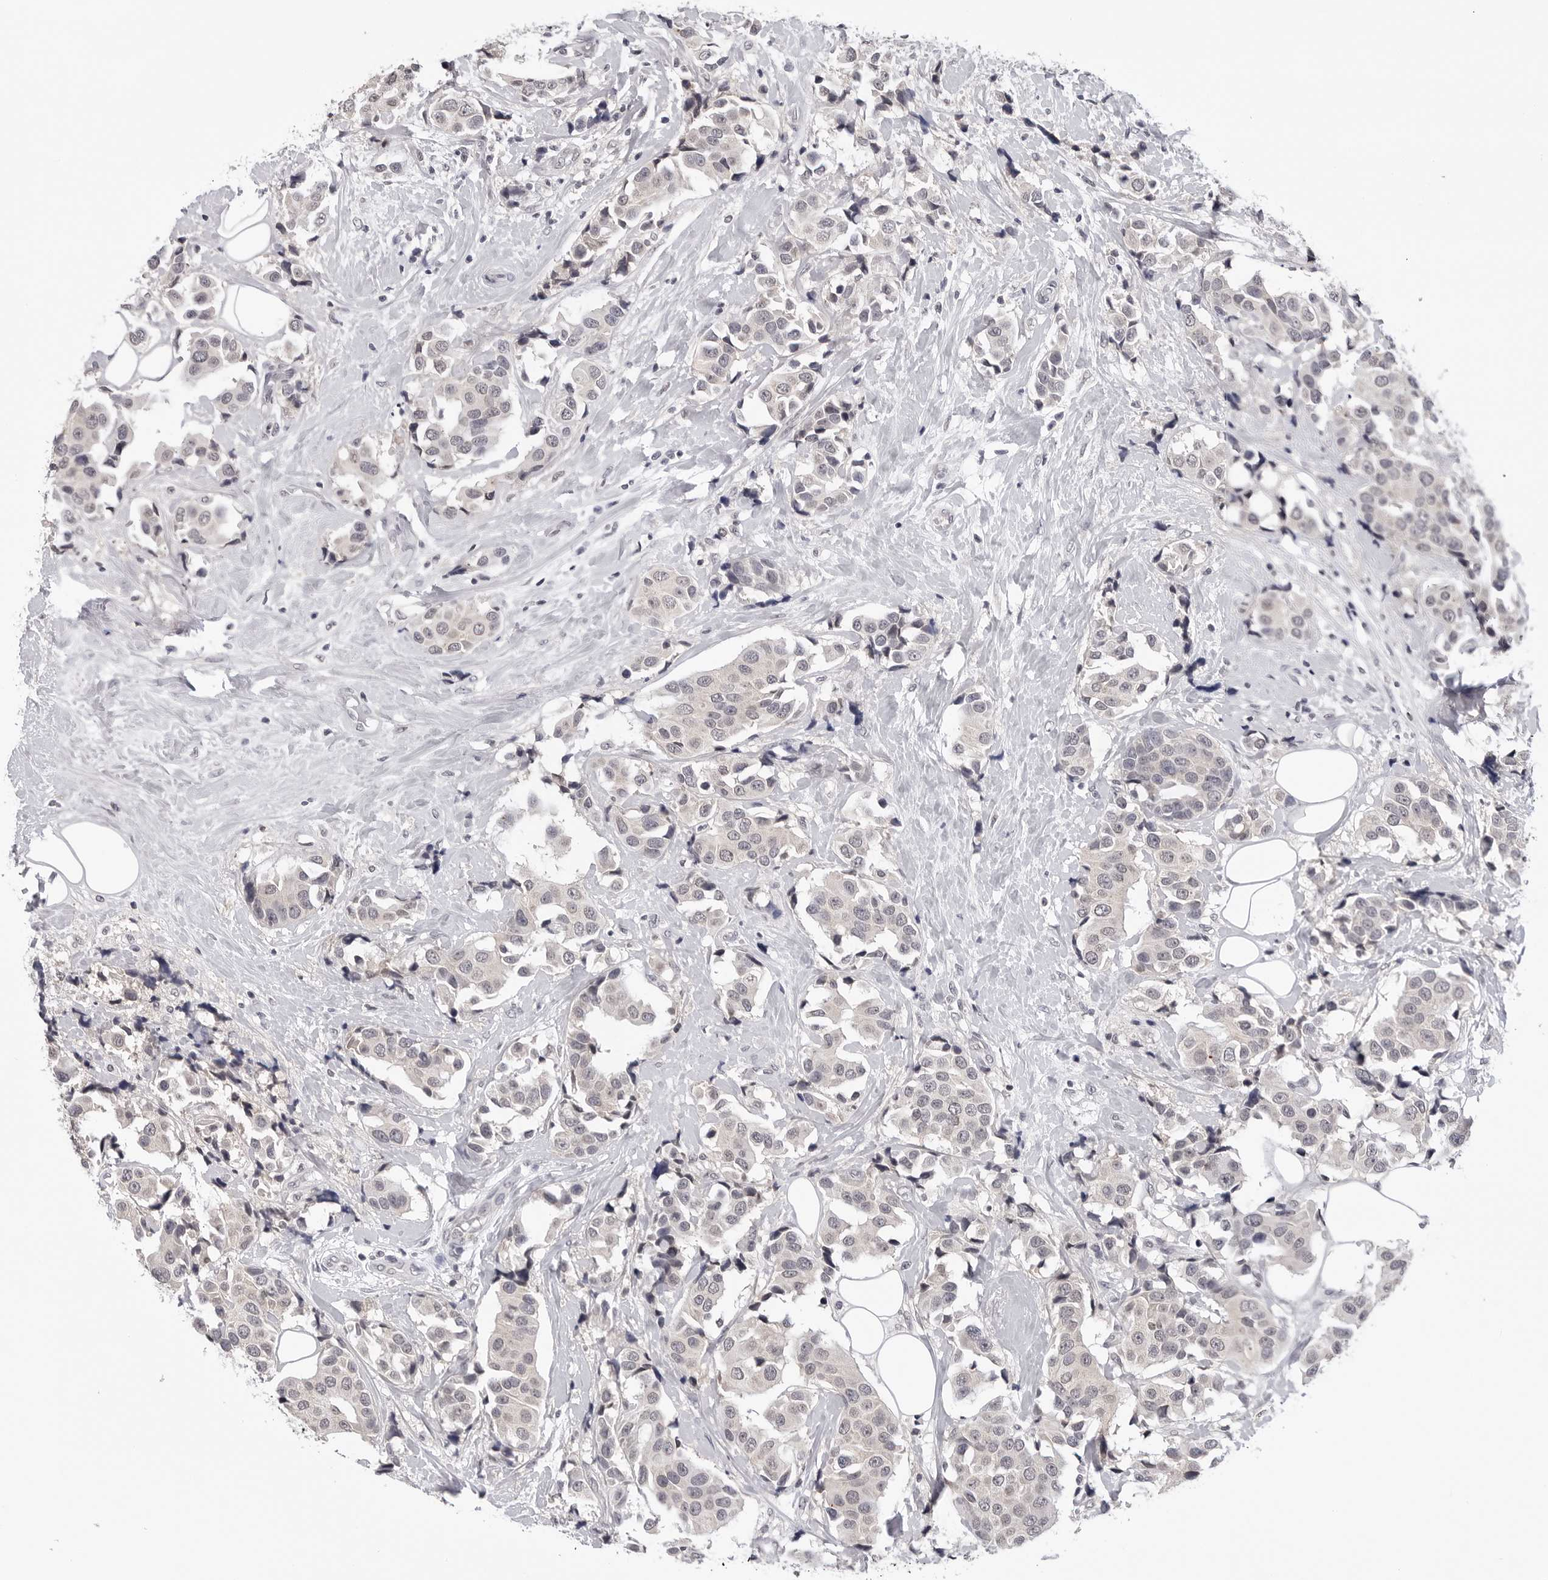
{"staining": {"intensity": "negative", "quantity": "none", "location": "none"}, "tissue": "breast cancer", "cell_type": "Tumor cells", "image_type": "cancer", "snomed": [{"axis": "morphology", "description": "Normal tissue, NOS"}, {"axis": "morphology", "description": "Duct carcinoma"}, {"axis": "topography", "description": "Breast"}], "caption": "This is a micrograph of immunohistochemistry staining of intraductal carcinoma (breast), which shows no staining in tumor cells.", "gene": "CDK20", "patient": {"sex": "female", "age": 39}}